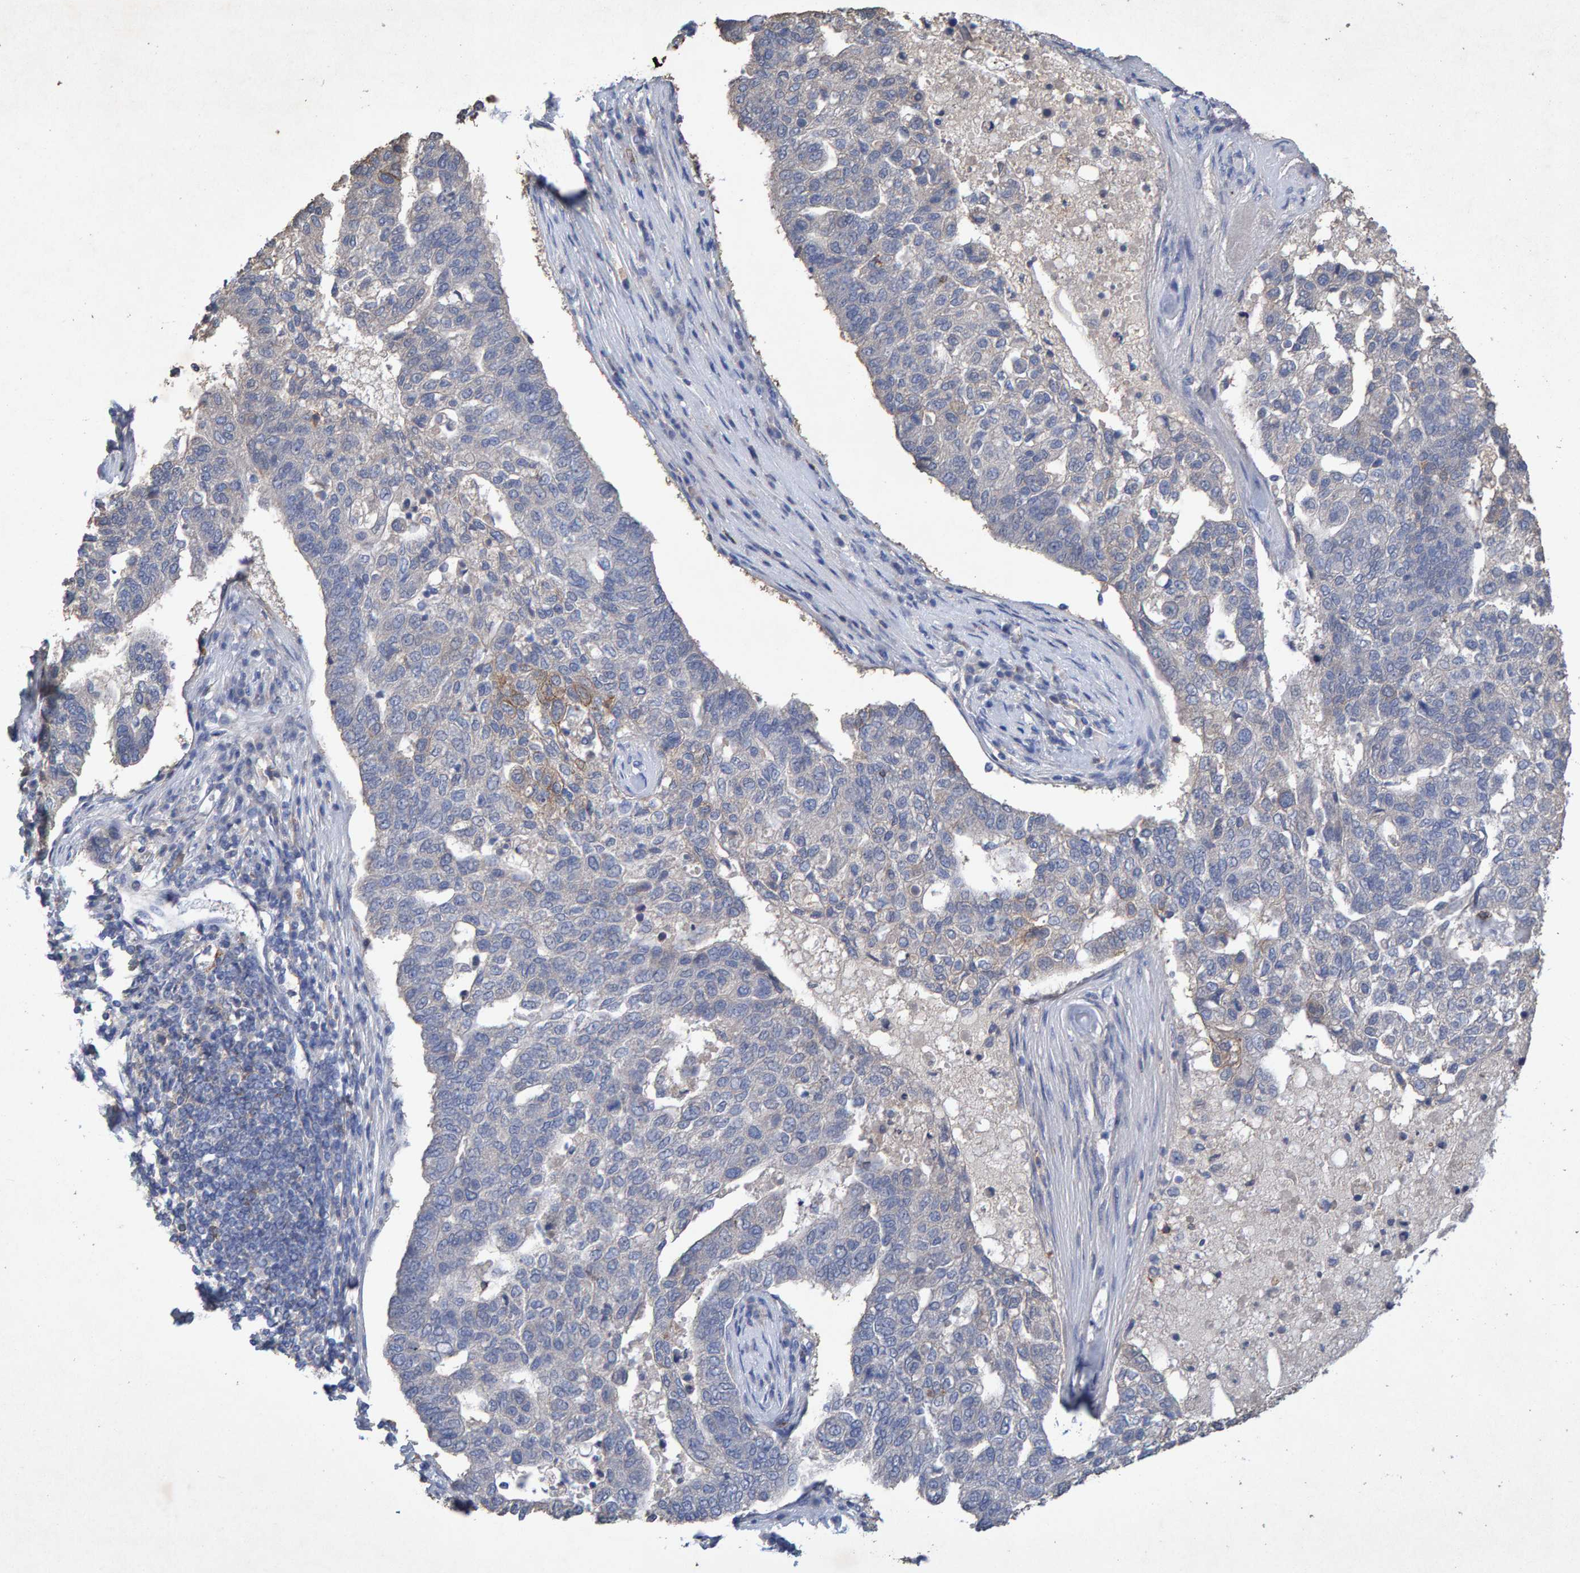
{"staining": {"intensity": "weak", "quantity": "<25%", "location": "cytoplasmic/membranous"}, "tissue": "pancreatic cancer", "cell_type": "Tumor cells", "image_type": "cancer", "snomed": [{"axis": "morphology", "description": "Adenocarcinoma, NOS"}, {"axis": "topography", "description": "Pancreas"}], "caption": "DAB (3,3'-diaminobenzidine) immunohistochemical staining of human pancreatic adenocarcinoma exhibits no significant staining in tumor cells.", "gene": "CTH", "patient": {"sex": "female", "age": 61}}